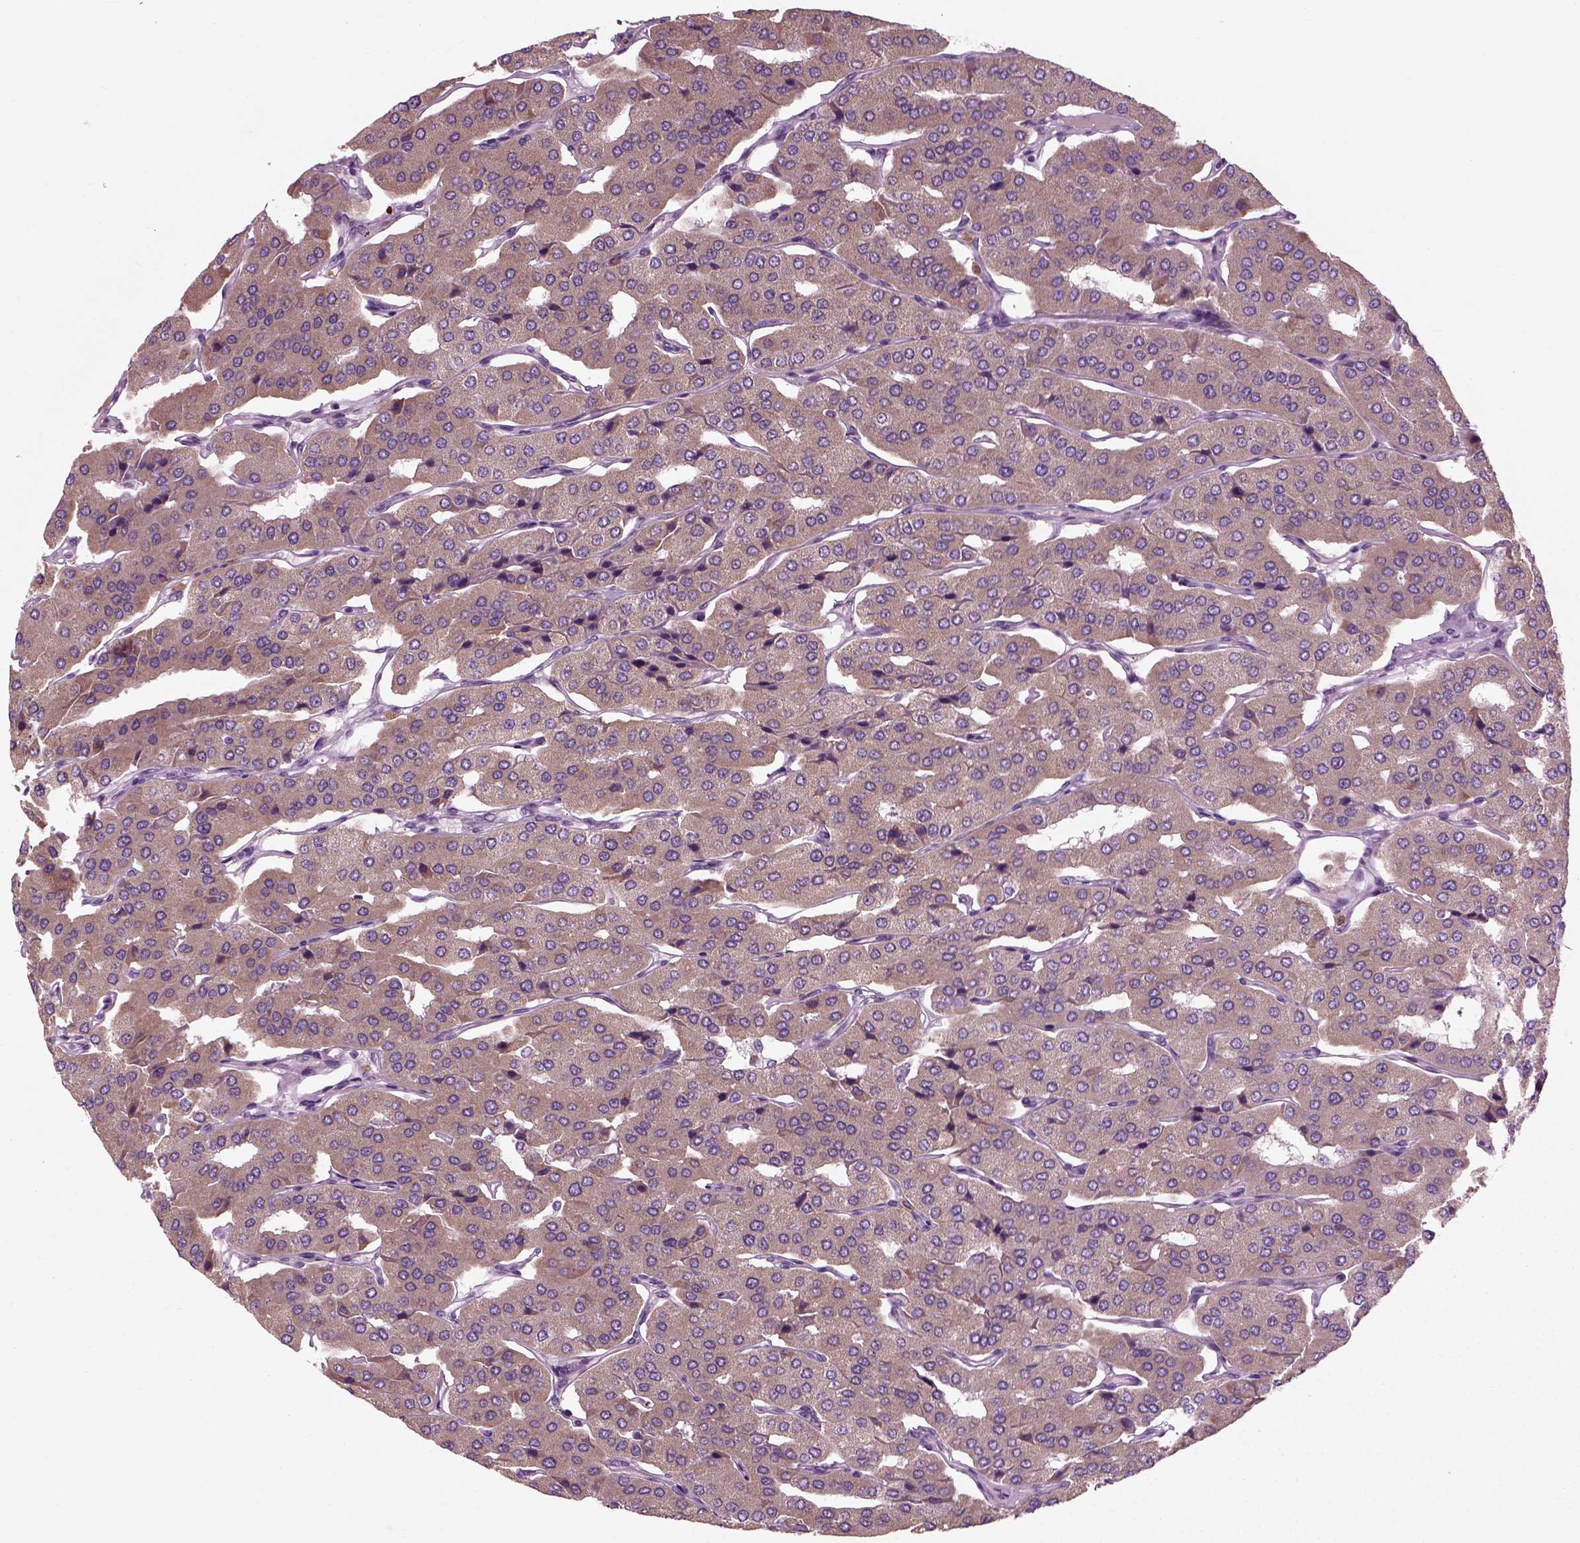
{"staining": {"intensity": "weak", "quantity": ">75%", "location": "cytoplasmic/membranous"}, "tissue": "parathyroid gland", "cell_type": "Glandular cells", "image_type": "normal", "snomed": [{"axis": "morphology", "description": "Normal tissue, NOS"}, {"axis": "morphology", "description": "Adenoma, NOS"}, {"axis": "topography", "description": "Parathyroid gland"}], "caption": "IHC photomicrograph of benign parathyroid gland: parathyroid gland stained using immunohistochemistry reveals low levels of weak protein expression localized specifically in the cytoplasmic/membranous of glandular cells, appearing as a cytoplasmic/membranous brown color.", "gene": "RND2", "patient": {"sex": "female", "age": 86}}